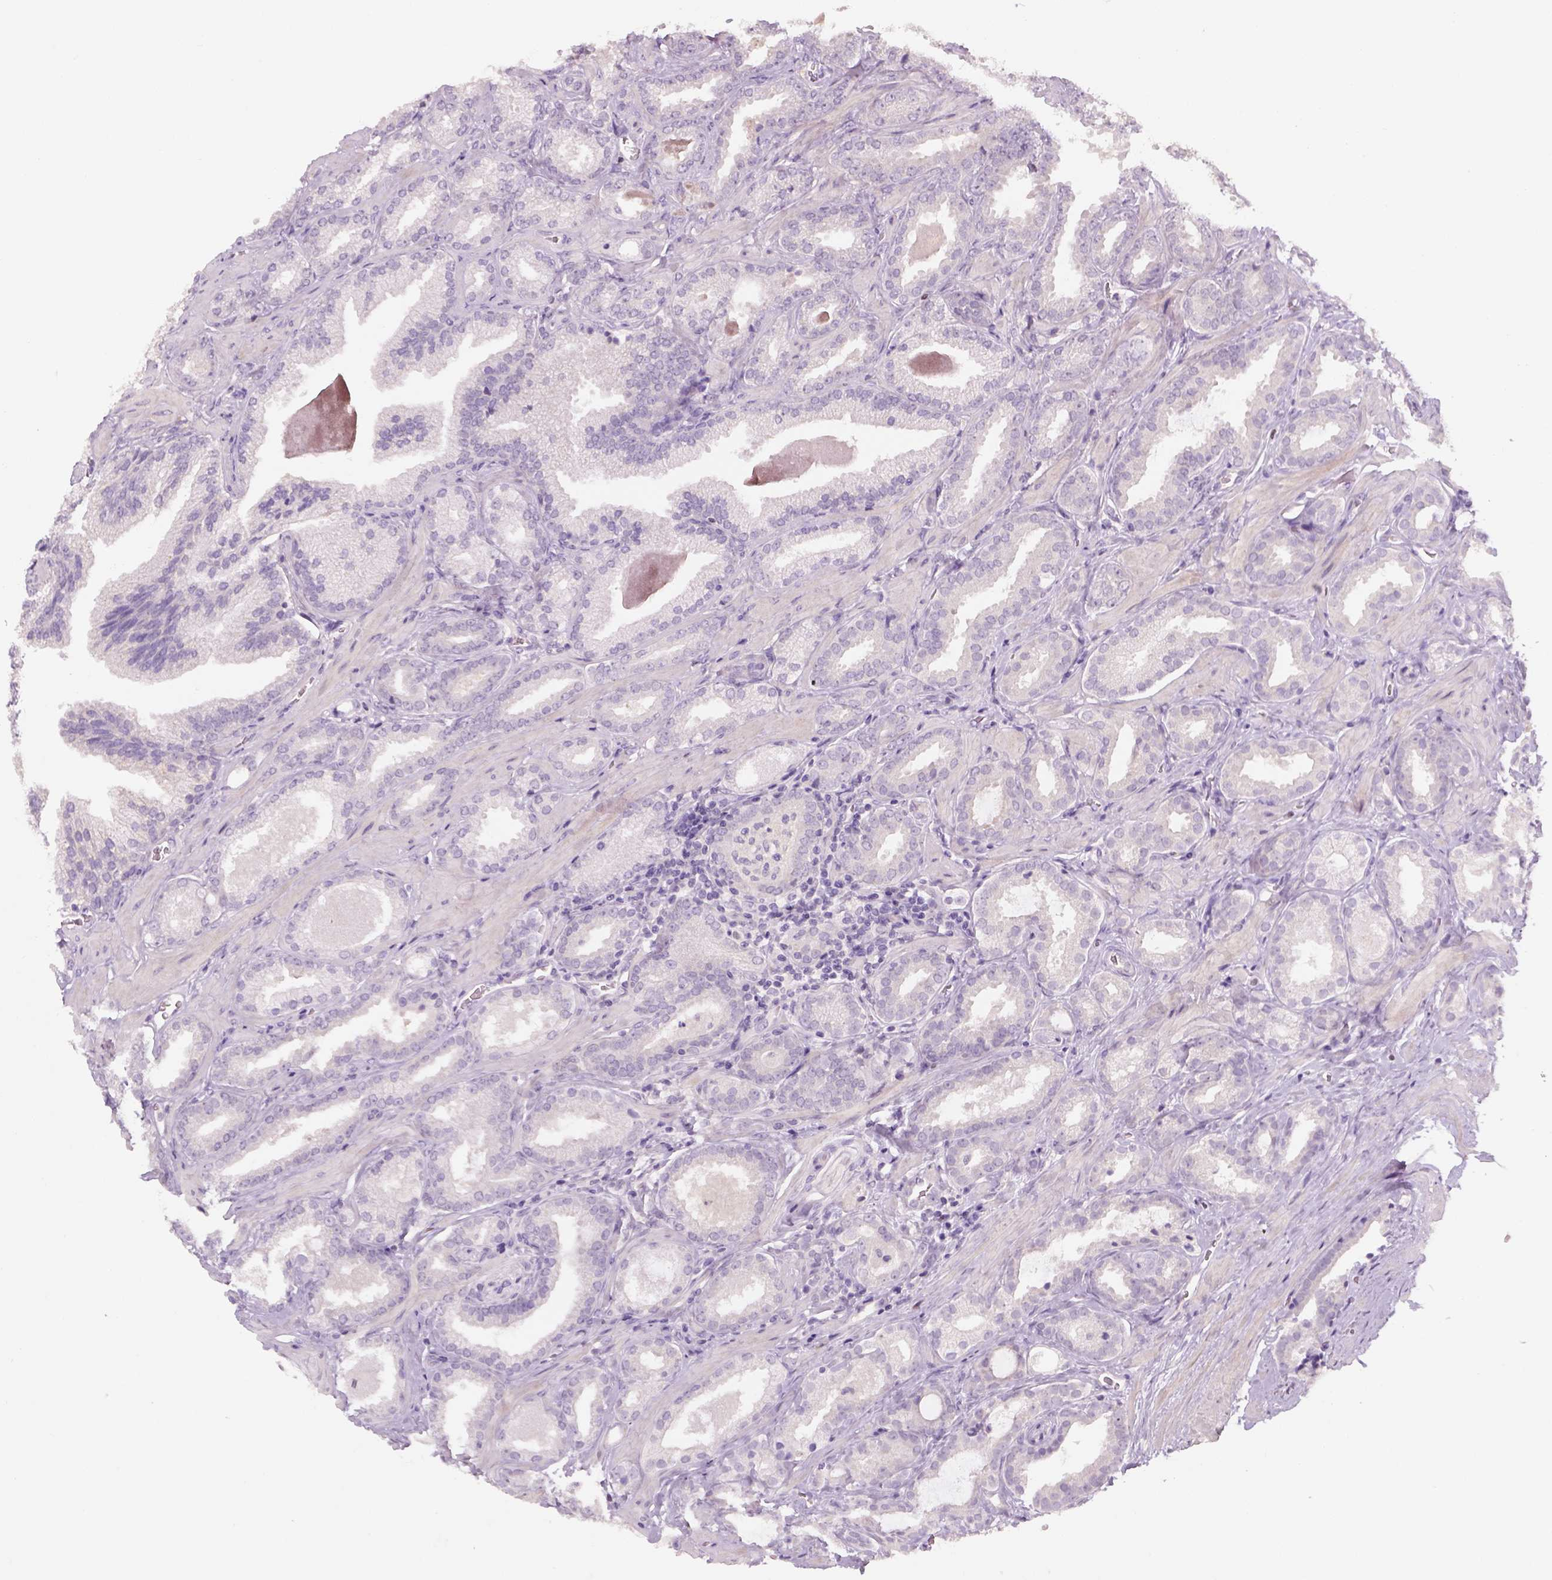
{"staining": {"intensity": "negative", "quantity": "none", "location": "none"}, "tissue": "prostate cancer", "cell_type": "Tumor cells", "image_type": "cancer", "snomed": [{"axis": "morphology", "description": "Adenocarcinoma, Low grade"}, {"axis": "topography", "description": "Prostate"}], "caption": "Prostate adenocarcinoma (low-grade) stained for a protein using immunohistochemistry (IHC) shows no staining tumor cells.", "gene": "GFI1B", "patient": {"sex": "male", "age": 62}}